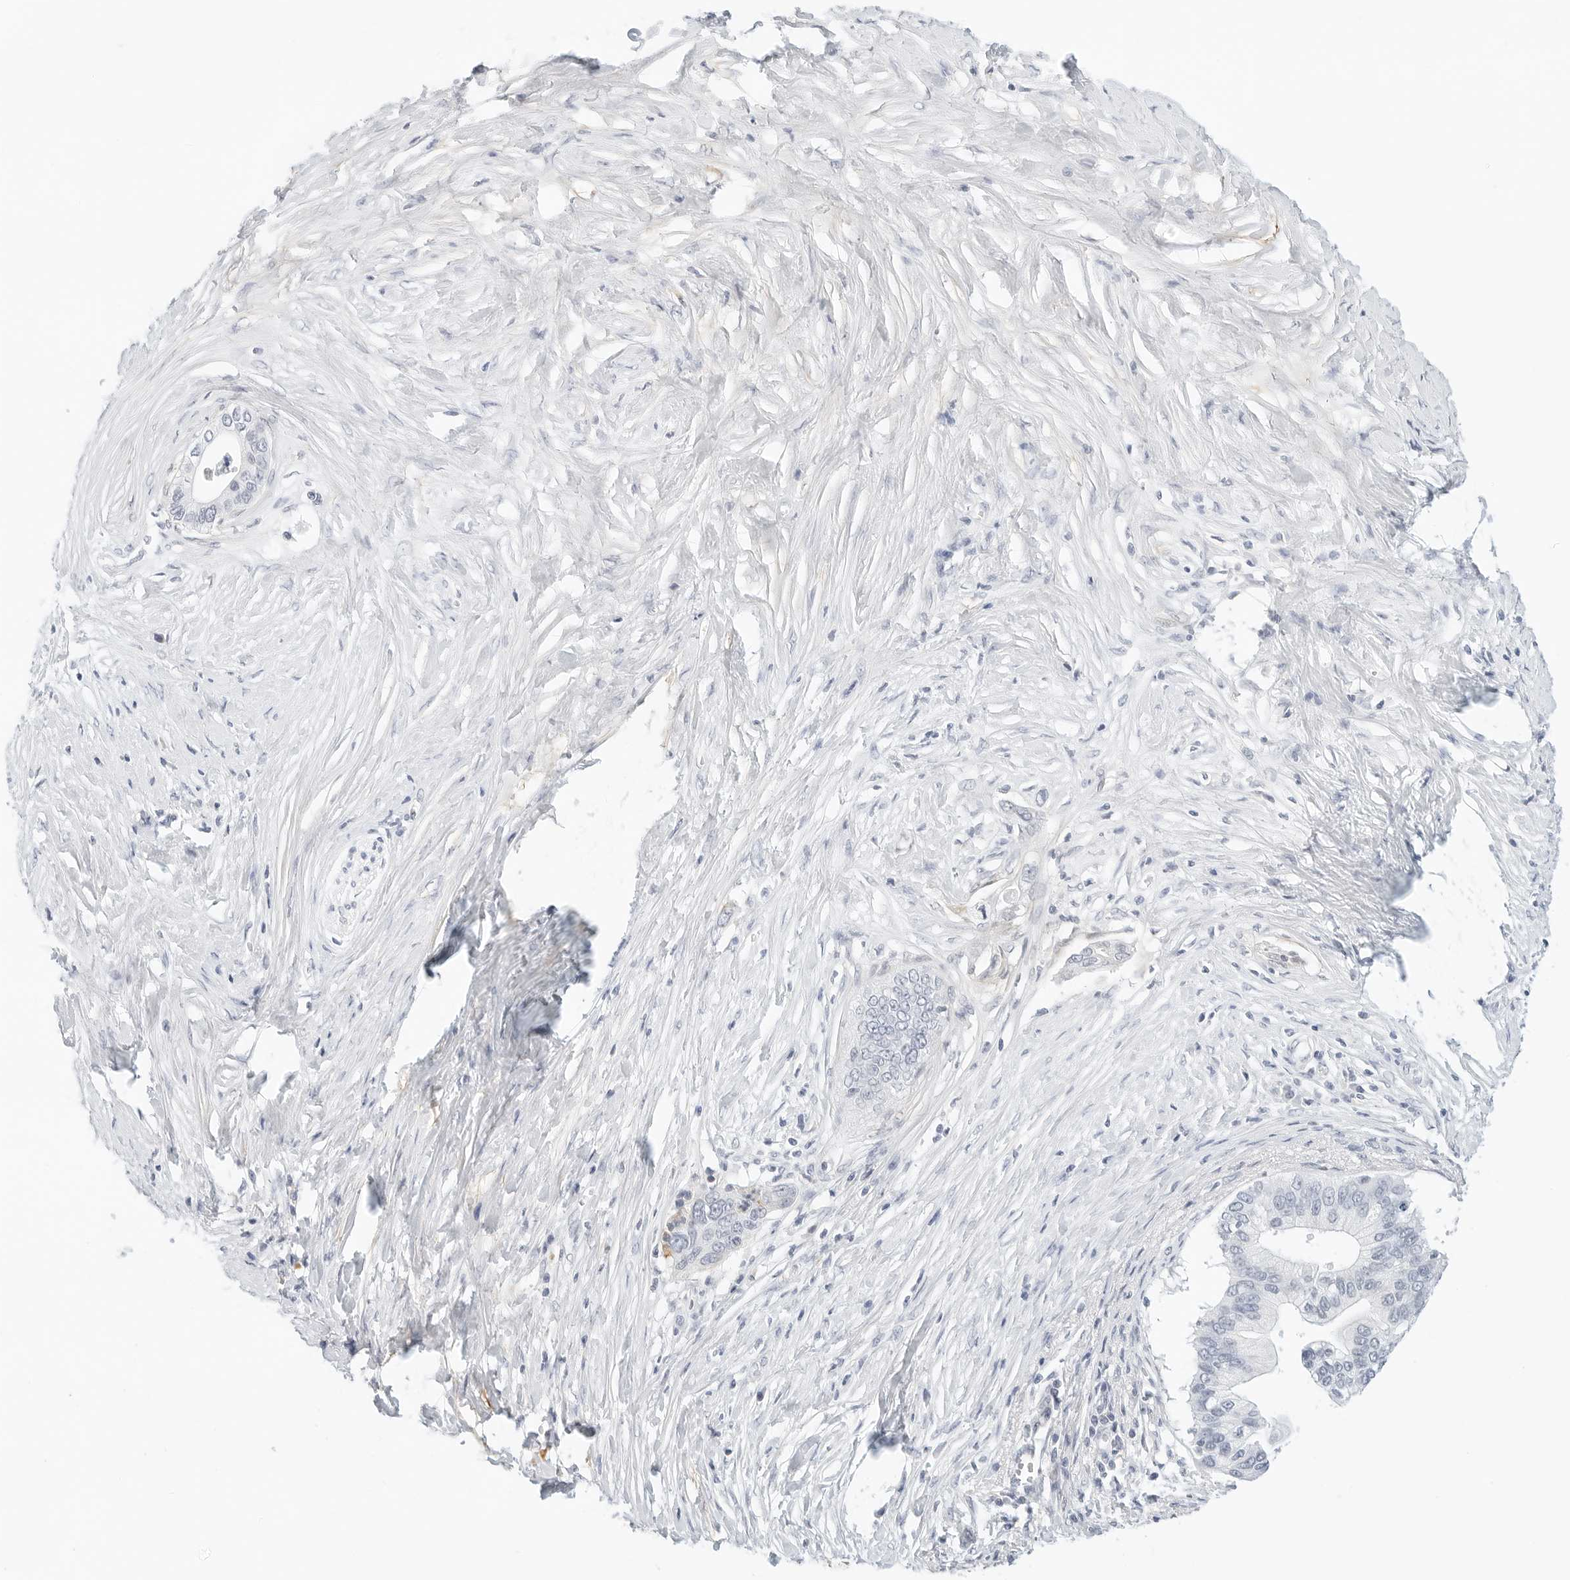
{"staining": {"intensity": "negative", "quantity": "none", "location": "none"}, "tissue": "pancreatic cancer", "cell_type": "Tumor cells", "image_type": "cancer", "snomed": [{"axis": "morphology", "description": "Normal tissue, NOS"}, {"axis": "morphology", "description": "Adenocarcinoma, NOS"}, {"axis": "topography", "description": "Pancreas"}, {"axis": "topography", "description": "Peripheral nerve tissue"}], "caption": "There is no significant positivity in tumor cells of adenocarcinoma (pancreatic).", "gene": "PKDCC", "patient": {"sex": "male", "age": 59}}